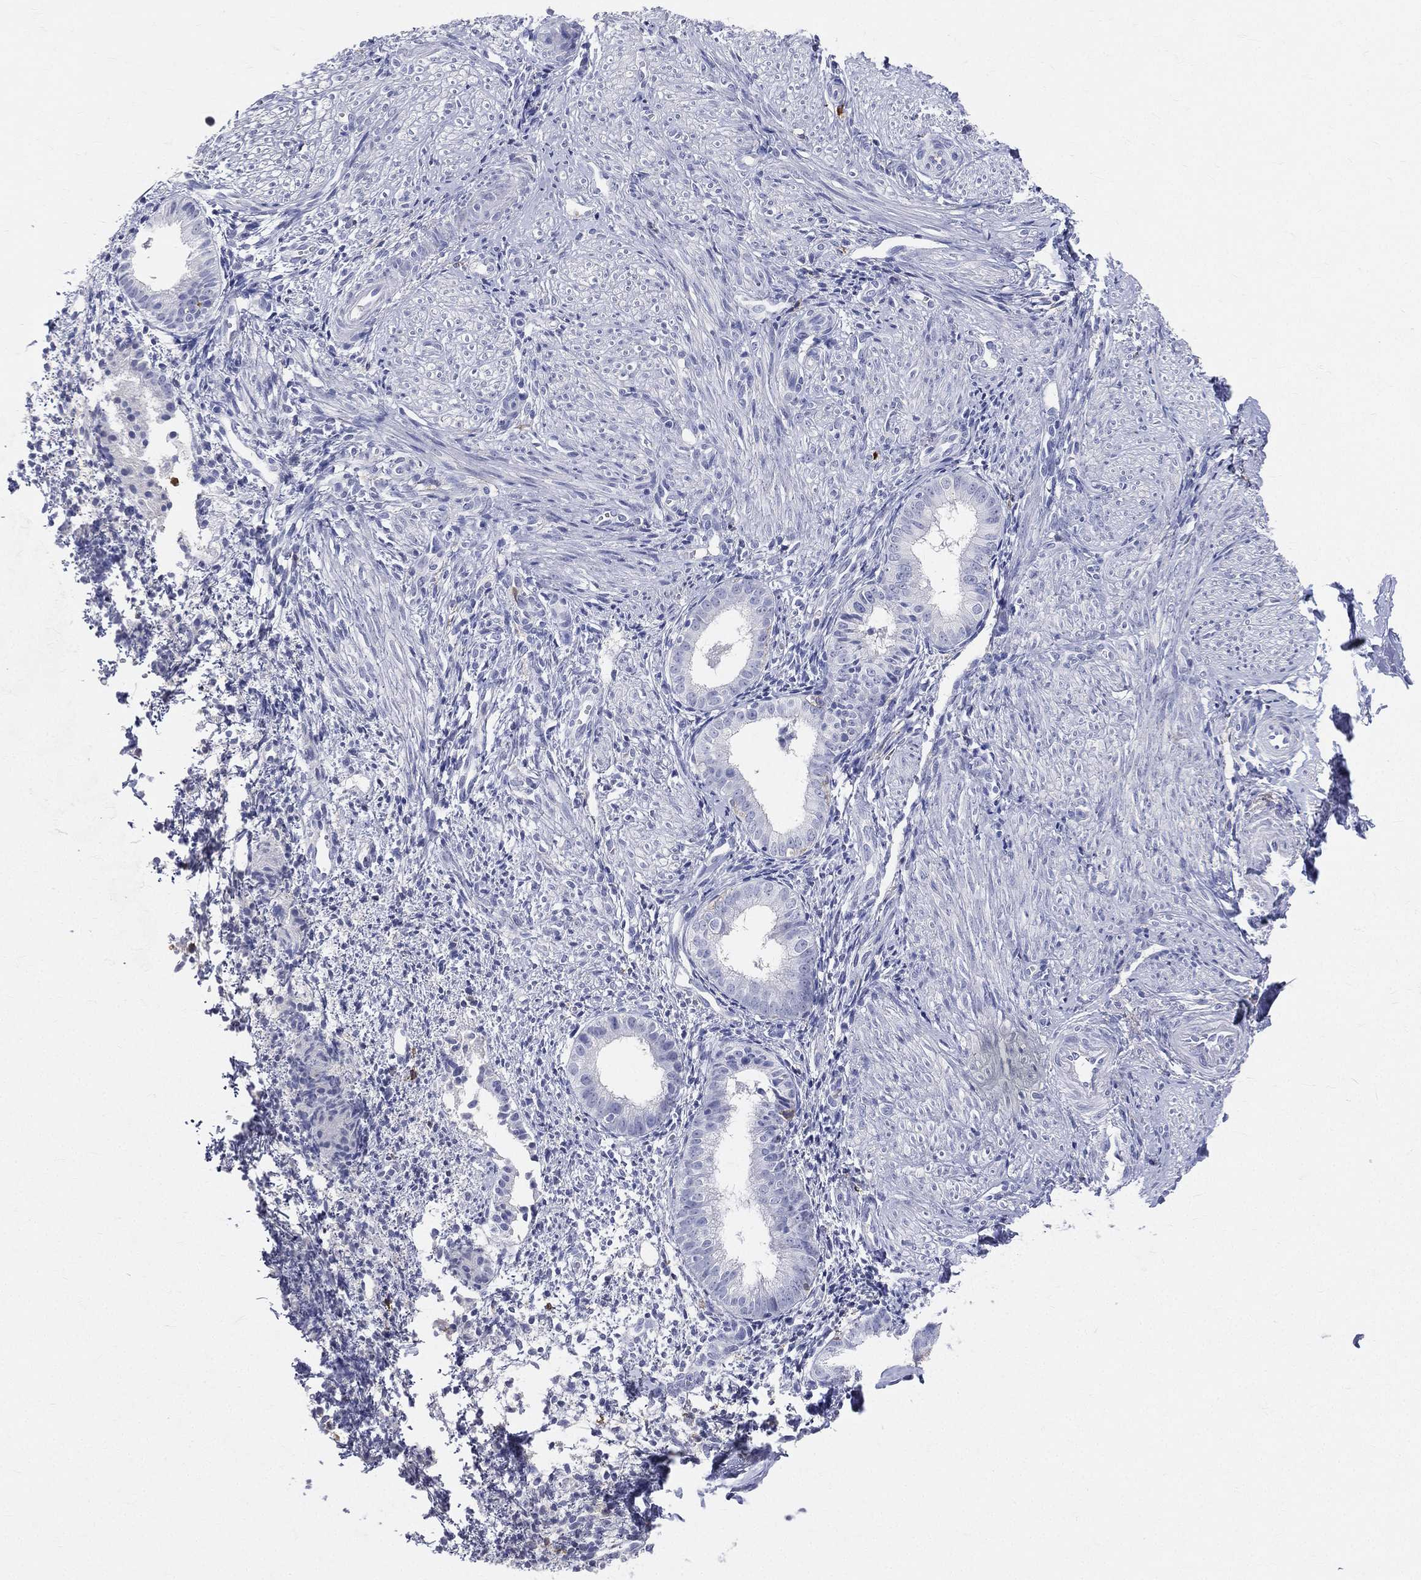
{"staining": {"intensity": "negative", "quantity": "none", "location": "none"}, "tissue": "endometrium", "cell_type": "Cells in endometrial stroma", "image_type": "normal", "snomed": [{"axis": "morphology", "description": "Normal tissue, NOS"}, {"axis": "topography", "description": "Endometrium"}], "caption": "Cells in endometrial stroma show no significant protein staining in unremarkable endometrium.", "gene": "CD33", "patient": {"sex": "female", "age": 47}}